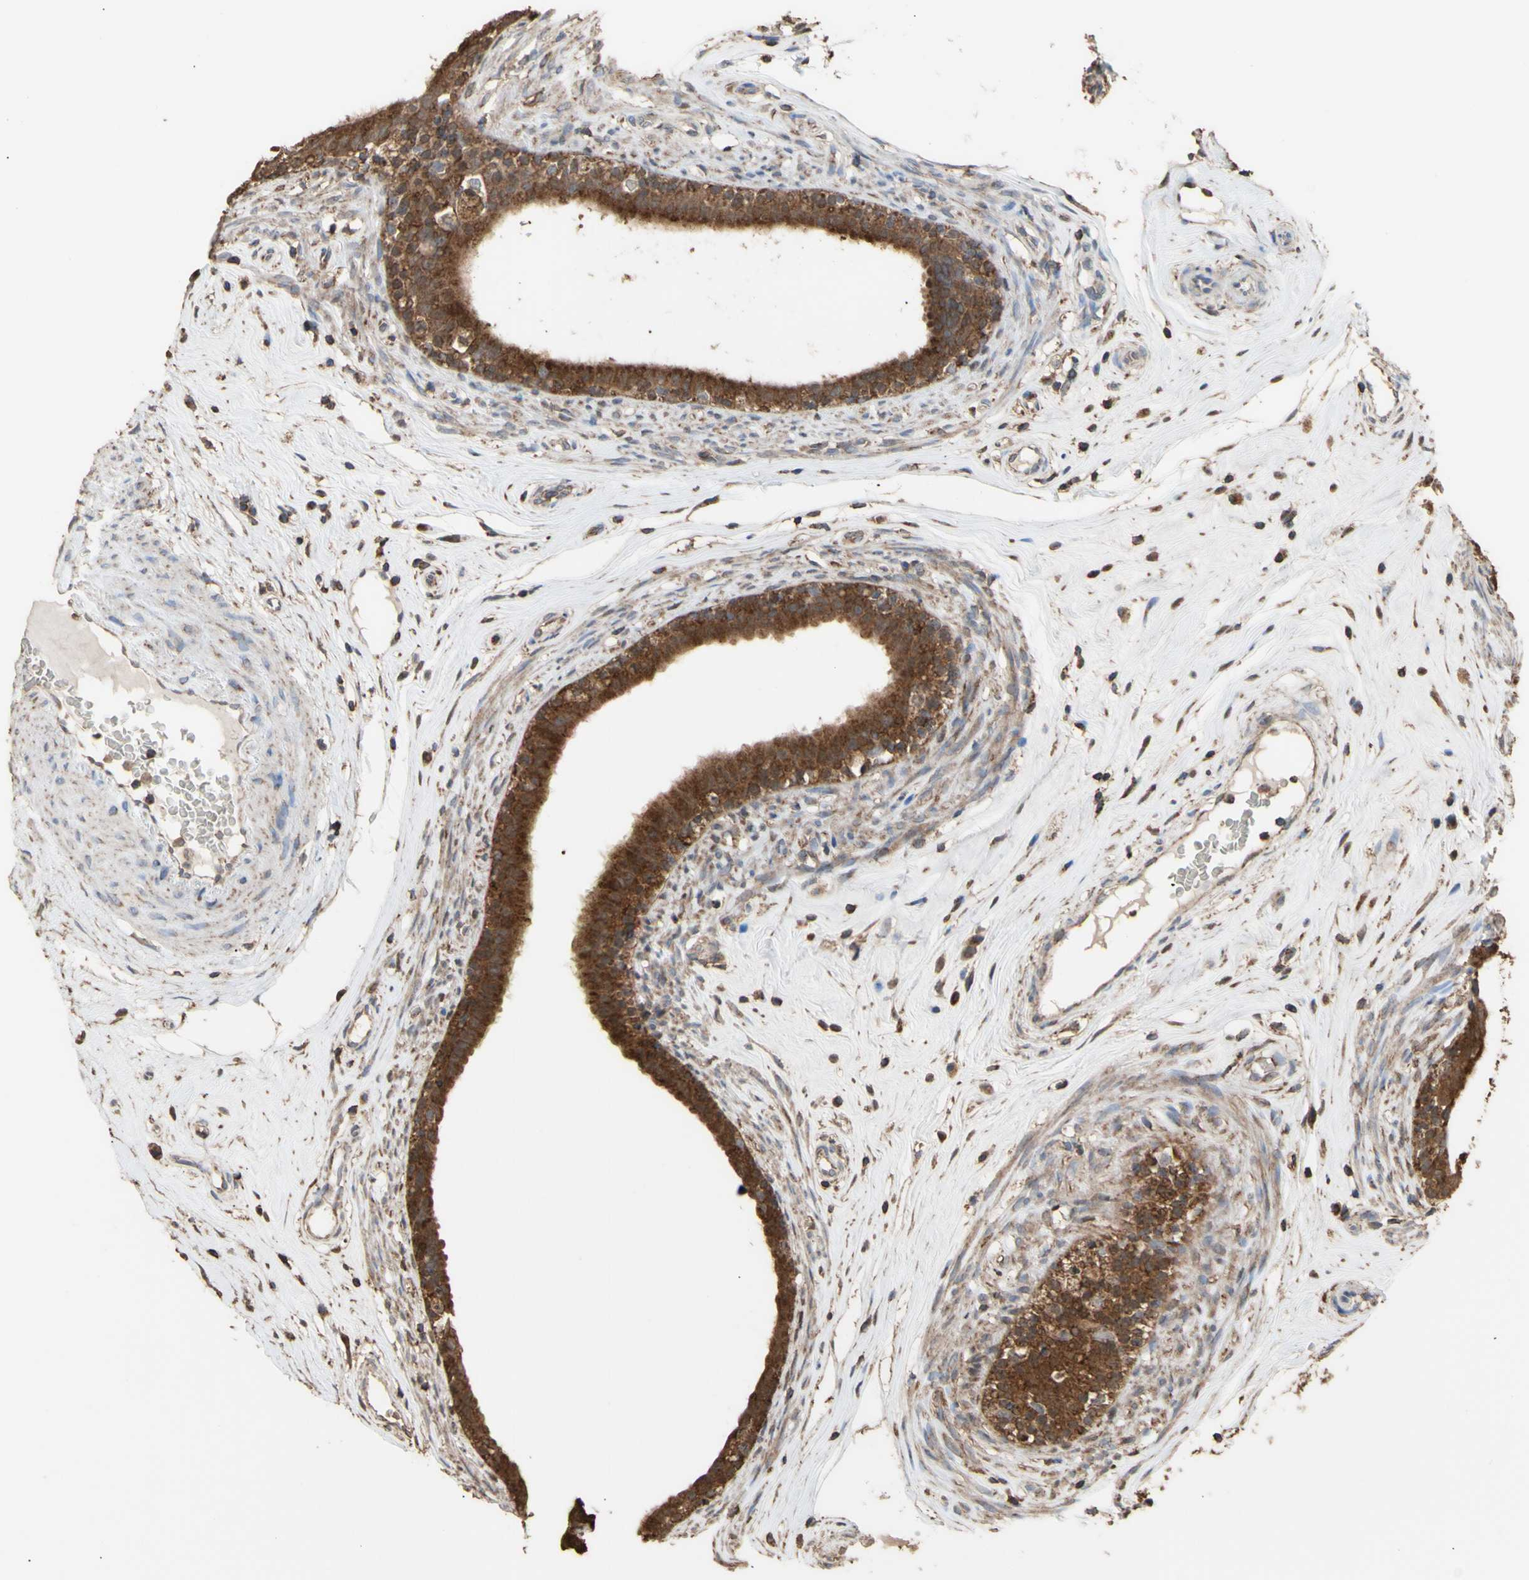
{"staining": {"intensity": "strong", "quantity": ">75%", "location": "cytoplasmic/membranous"}, "tissue": "epididymis", "cell_type": "Glandular cells", "image_type": "normal", "snomed": [{"axis": "morphology", "description": "Normal tissue, NOS"}, {"axis": "morphology", "description": "Inflammation, NOS"}, {"axis": "topography", "description": "Epididymis"}], "caption": "High-magnification brightfield microscopy of normal epididymis stained with DAB (3,3'-diaminobenzidine) (brown) and counterstained with hematoxylin (blue). glandular cells exhibit strong cytoplasmic/membranous positivity is identified in approximately>75% of cells.", "gene": "ALDH9A1", "patient": {"sex": "male", "age": 84}}